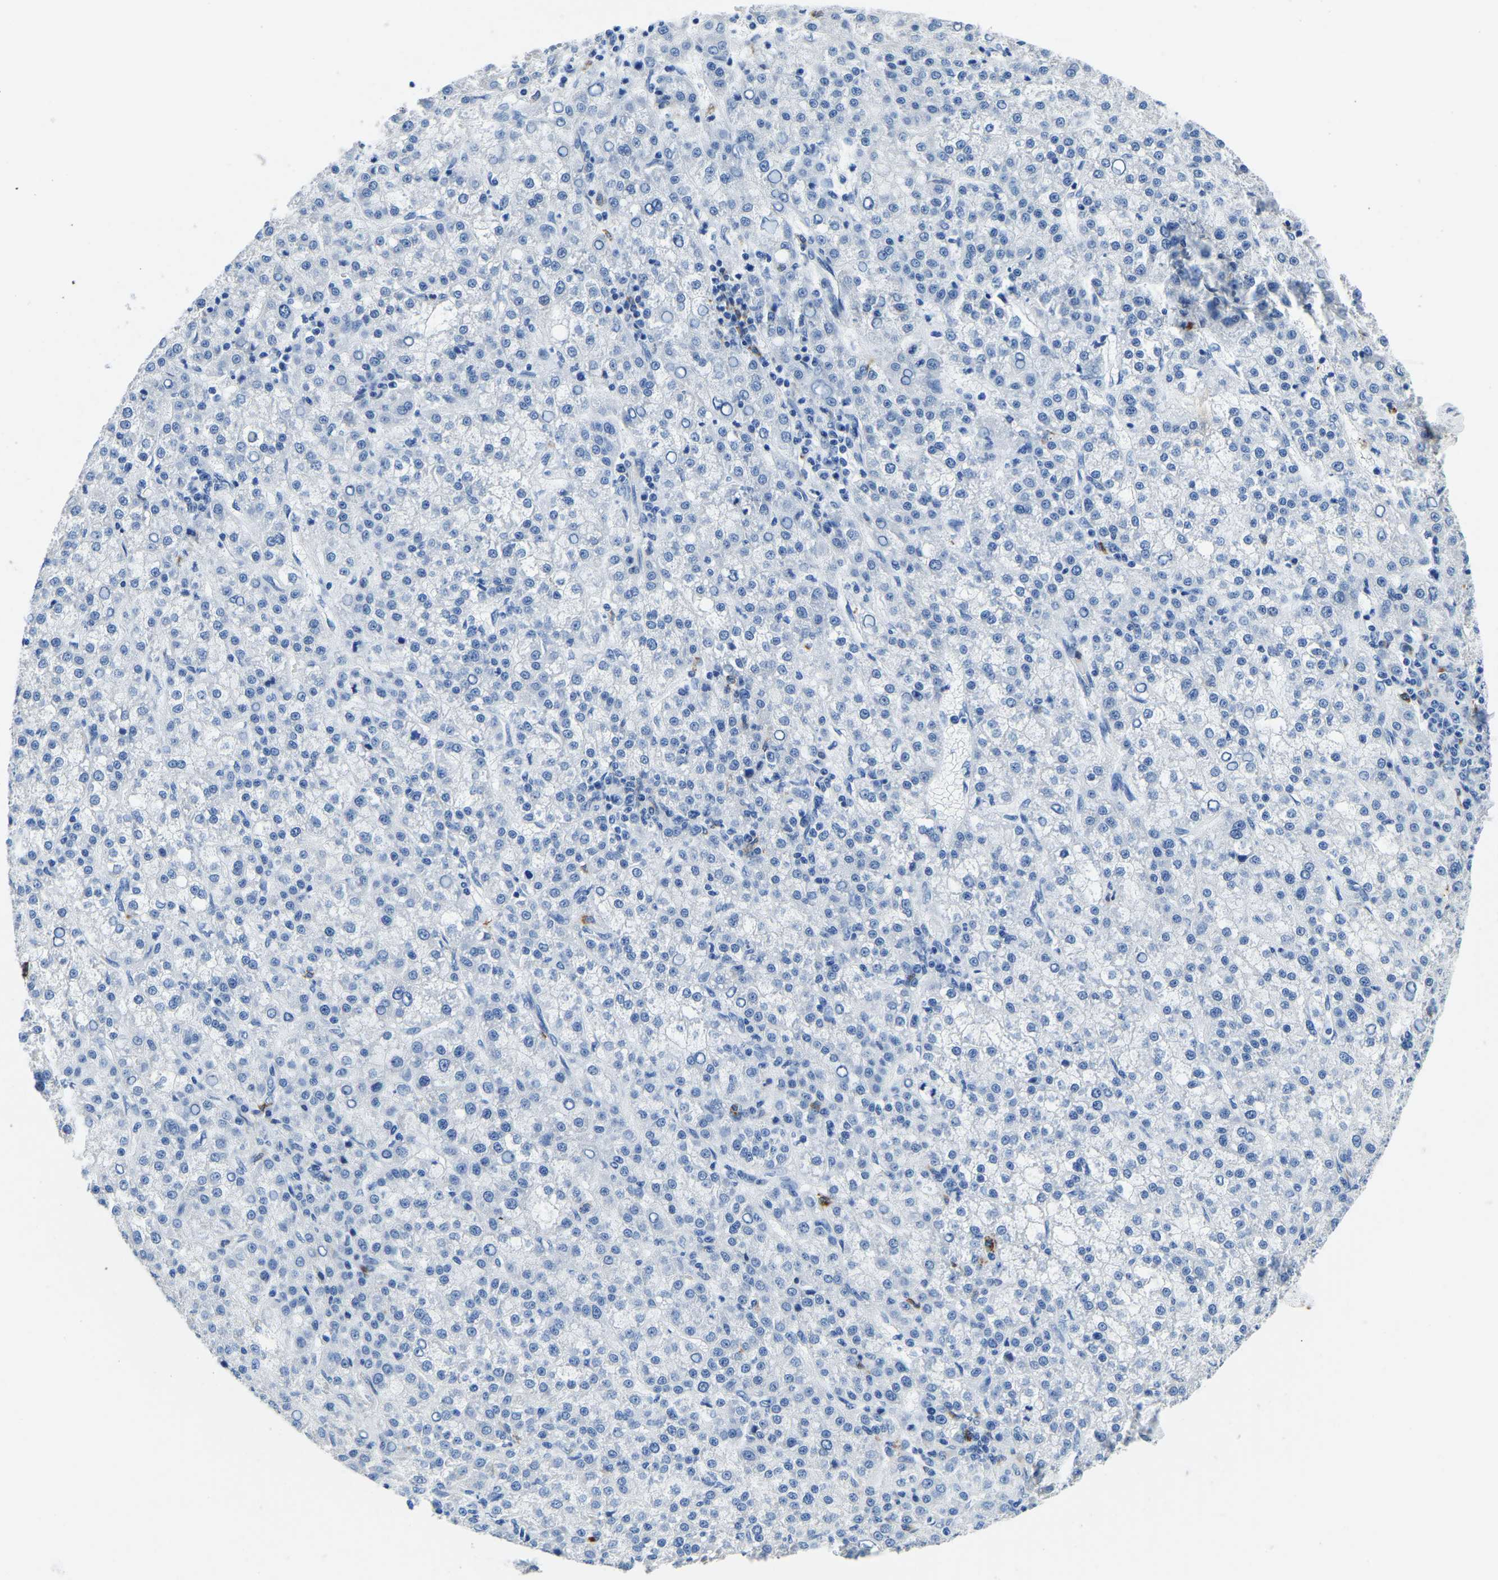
{"staining": {"intensity": "negative", "quantity": "none", "location": "none"}, "tissue": "liver cancer", "cell_type": "Tumor cells", "image_type": "cancer", "snomed": [{"axis": "morphology", "description": "Carcinoma, Hepatocellular, NOS"}, {"axis": "topography", "description": "Liver"}], "caption": "Immunohistochemistry (IHC) photomicrograph of human liver cancer stained for a protein (brown), which displays no staining in tumor cells.", "gene": "MS4A3", "patient": {"sex": "female", "age": 58}}